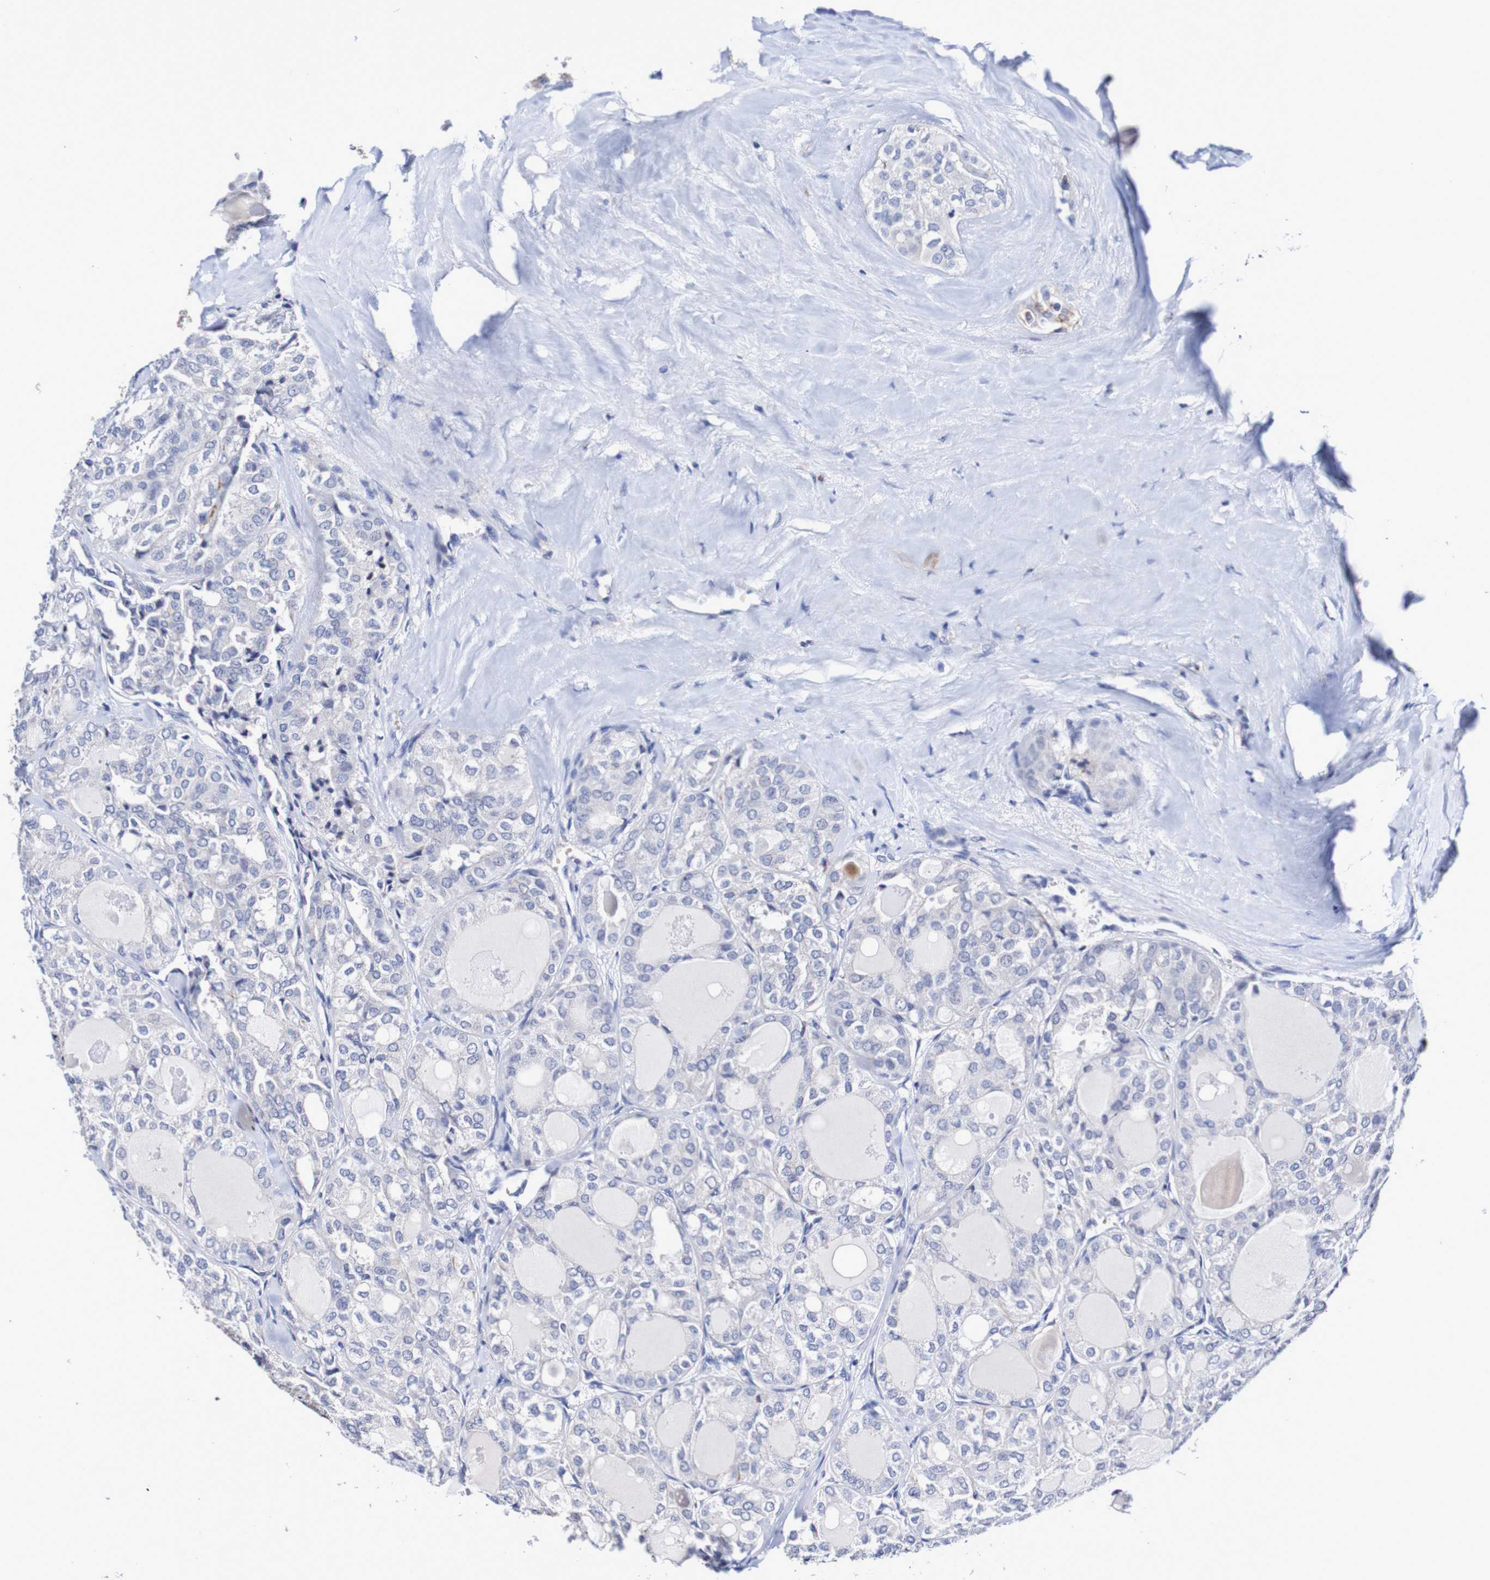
{"staining": {"intensity": "negative", "quantity": "none", "location": "none"}, "tissue": "thyroid cancer", "cell_type": "Tumor cells", "image_type": "cancer", "snomed": [{"axis": "morphology", "description": "Follicular adenoma carcinoma, NOS"}, {"axis": "topography", "description": "Thyroid gland"}], "caption": "This is a image of immunohistochemistry staining of thyroid cancer, which shows no positivity in tumor cells.", "gene": "SEZ6", "patient": {"sex": "male", "age": 75}}